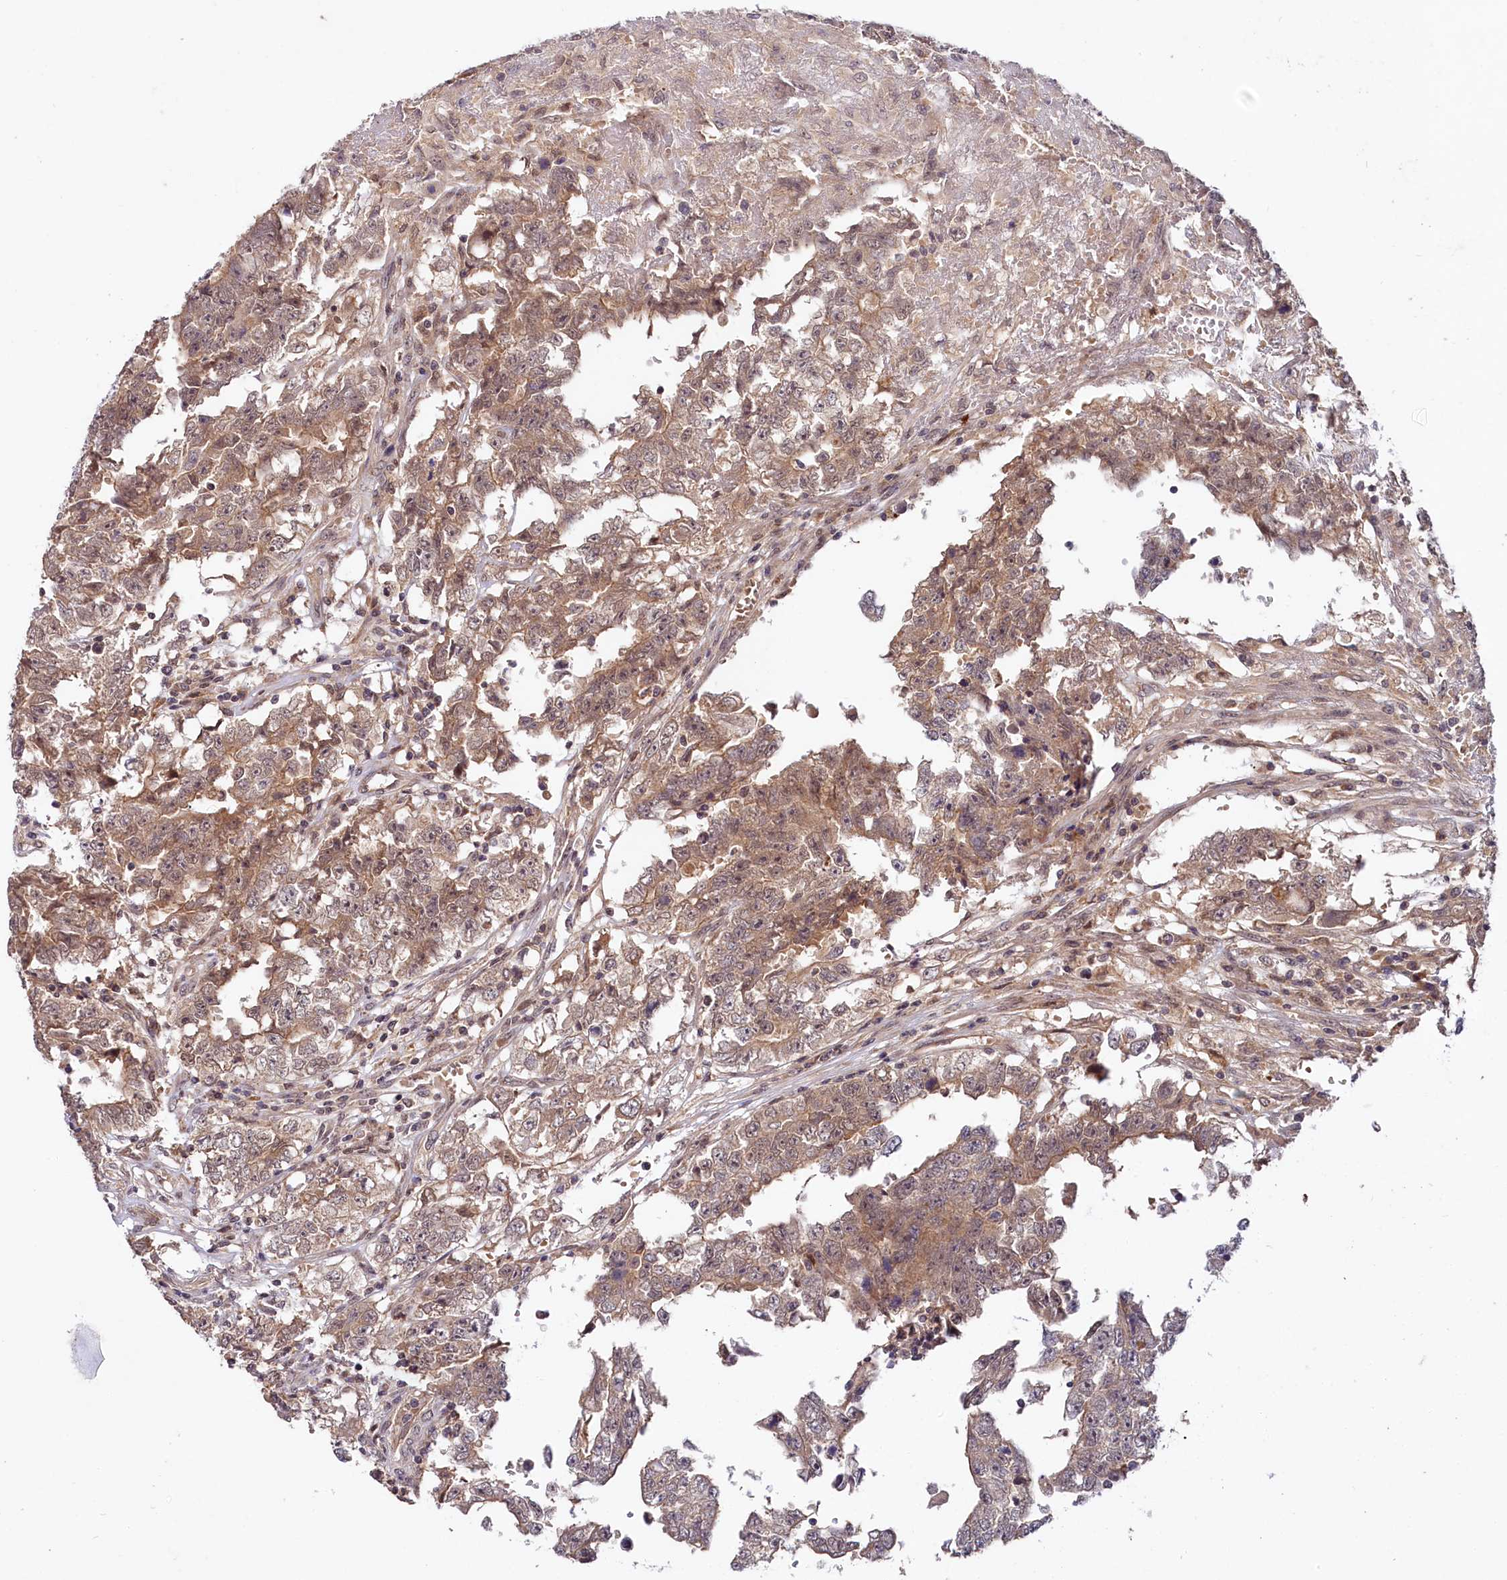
{"staining": {"intensity": "moderate", "quantity": "25%-75%", "location": "cytoplasmic/membranous,nuclear"}, "tissue": "testis cancer", "cell_type": "Tumor cells", "image_type": "cancer", "snomed": [{"axis": "morphology", "description": "Carcinoma, Embryonal, NOS"}, {"axis": "topography", "description": "Testis"}], "caption": "DAB immunohistochemical staining of testis cancer reveals moderate cytoplasmic/membranous and nuclear protein staining in about 25%-75% of tumor cells.", "gene": "UBE3A", "patient": {"sex": "male", "age": 25}}